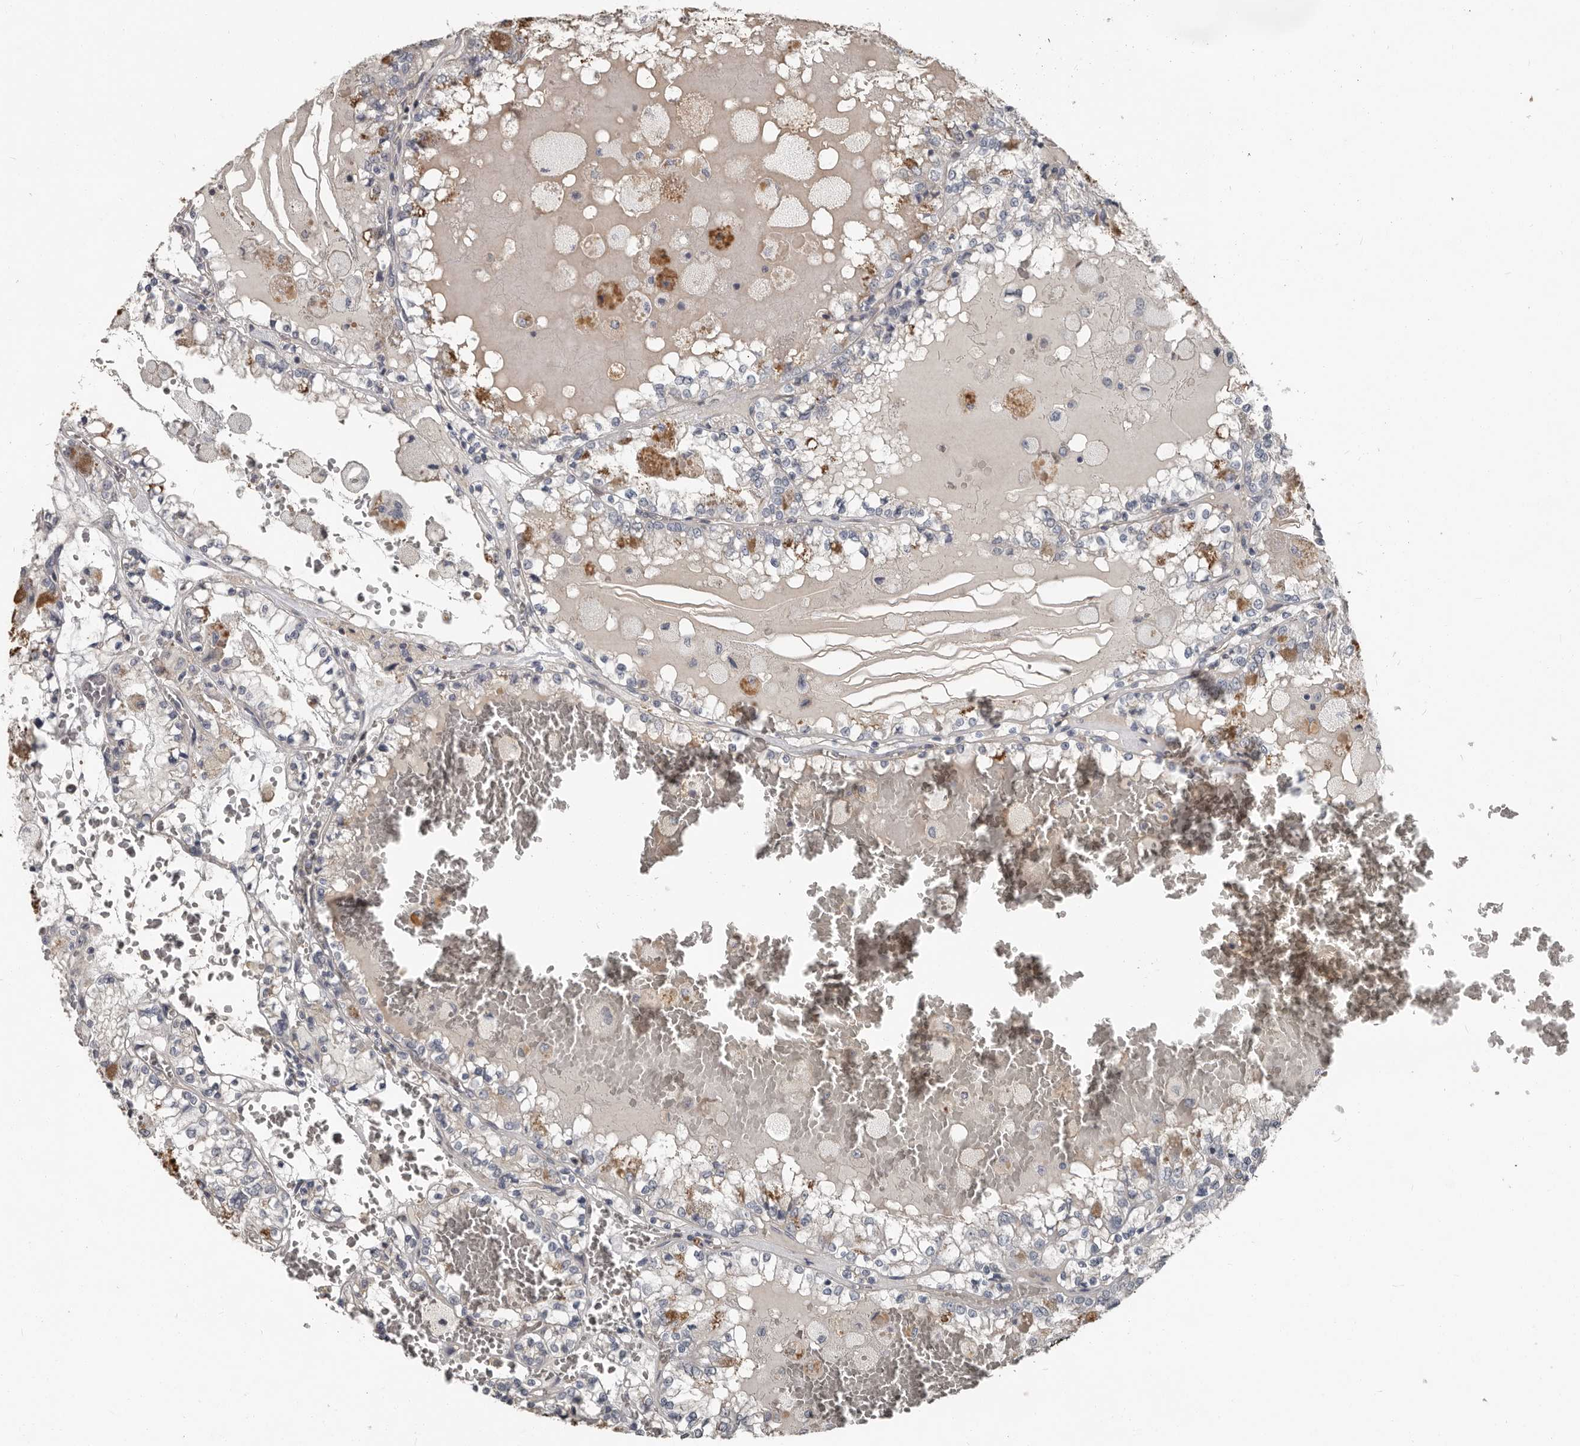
{"staining": {"intensity": "negative", "quantity": "none", "location": "none"}, "tissue": "renal cancer", "cell_type": "Tumor cells", "image_type": "cancer", "snomed": [{"axis": "morphology", "description": "Adenocarcinoma, NOS"}, {"axis": "topography", "description": "Kidney"}], "caption": "Protein analysis of renal adenocarcinoma displays no significant expression in tumor cells.", "gene": "CA6", "patient": {"sex": "female", "age": 56}}